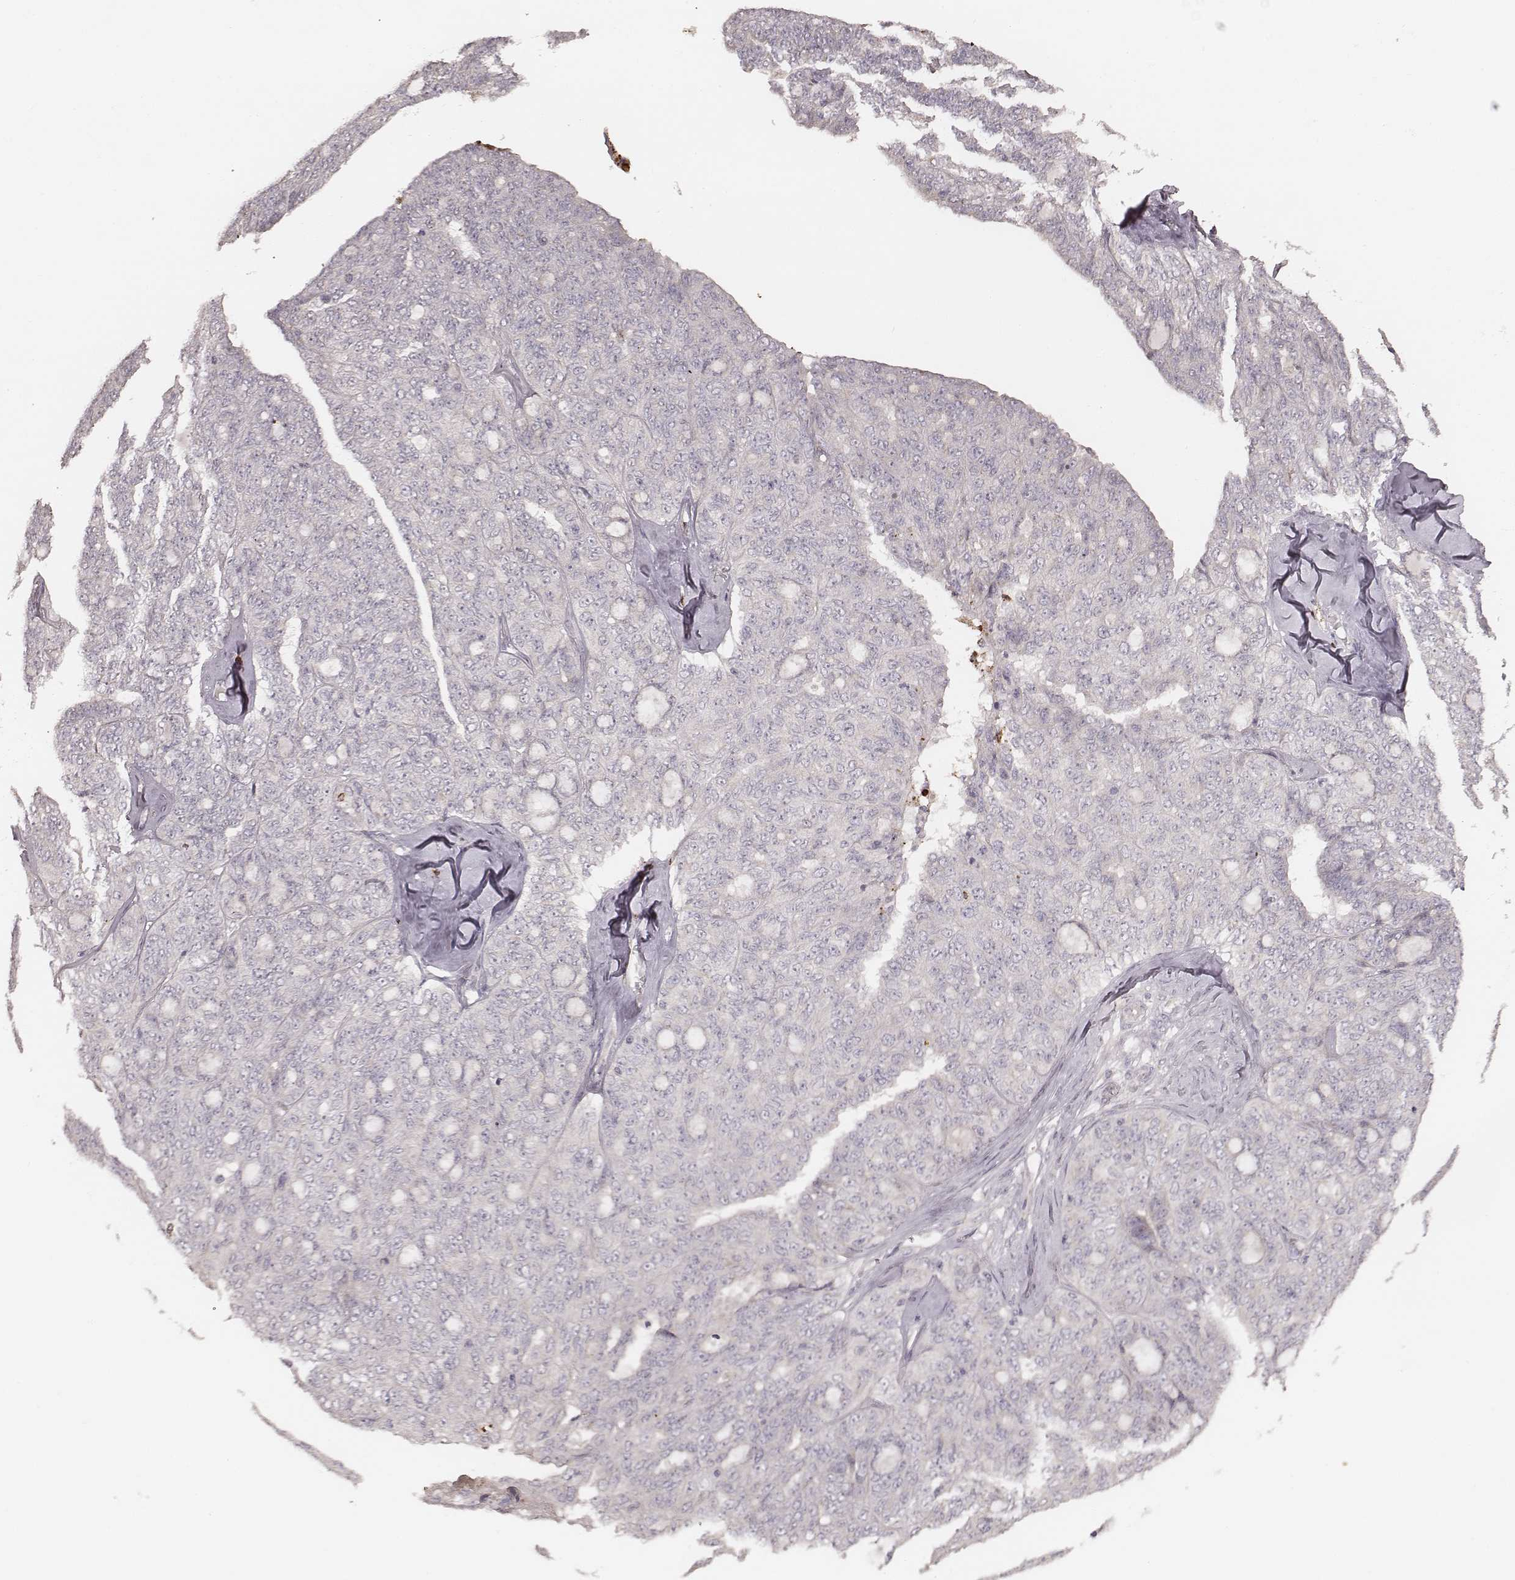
{"staining": {"intensity": "negative", "quantity": "none", "location": "none"}, "tissue": "ovarian cancer", "cell_type": "Tumor cells", "image_type": "cancer", "snomed": [{"axis": "morphology", "description": "Cystadenocarcinoma, serous, NOS"}, {"axis": "topography", "description": "Ovary"}], "caption": "Ovarian serous cystadenocarcinoma was stained to show a protein in brown. There is no significant expression in tumor cells.", "gene": "ABCA7", "patient": {"sex": "female", "age": 71}}